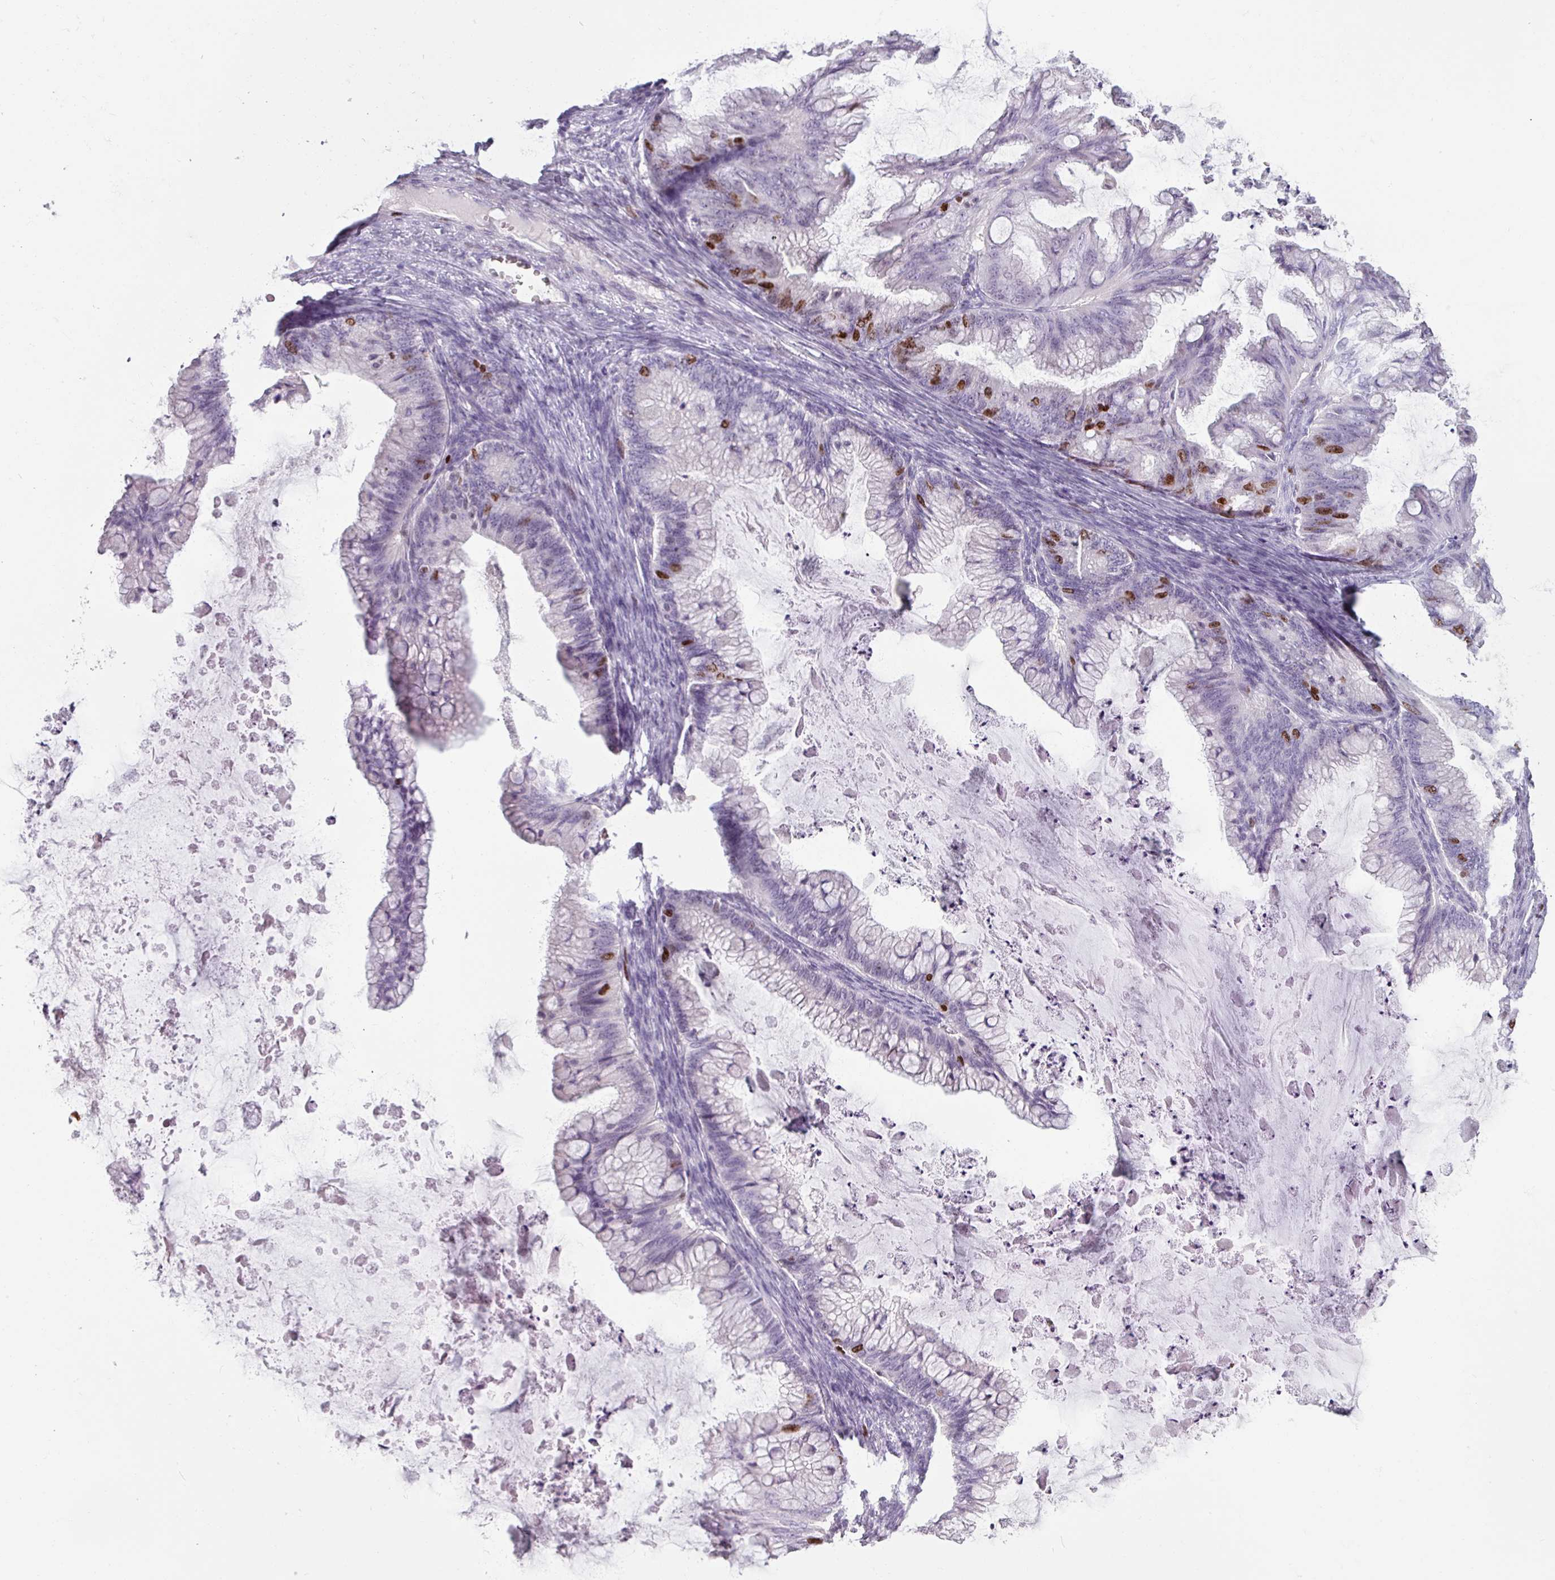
{"staining": {"intensity": "moderate", "quantity": "<25%", "location": "nuclear"}, "tissue": "ovarian cancer", "cell_type": "Tumor cells", "image_type": "cancer", "snomed": [{"axis": "morphology", "description": "Cystadenocarcinoma, mucinous, NOS"}, {"axis": "topography", "description": "Ovary"}], "caption": "The micrograph displays immunohistochemical staining of mucinous cystadenocarcinoma (ovarian). There is moderate nuclear expression is identified in approximately <25% of tumor cells. (Stains: DAB in brown, nuclei in blue, Microscopy: brightfield microscopy at high magnification).", "gene": "ATAD2", "patient": {"sex": "female", "age": 35}}